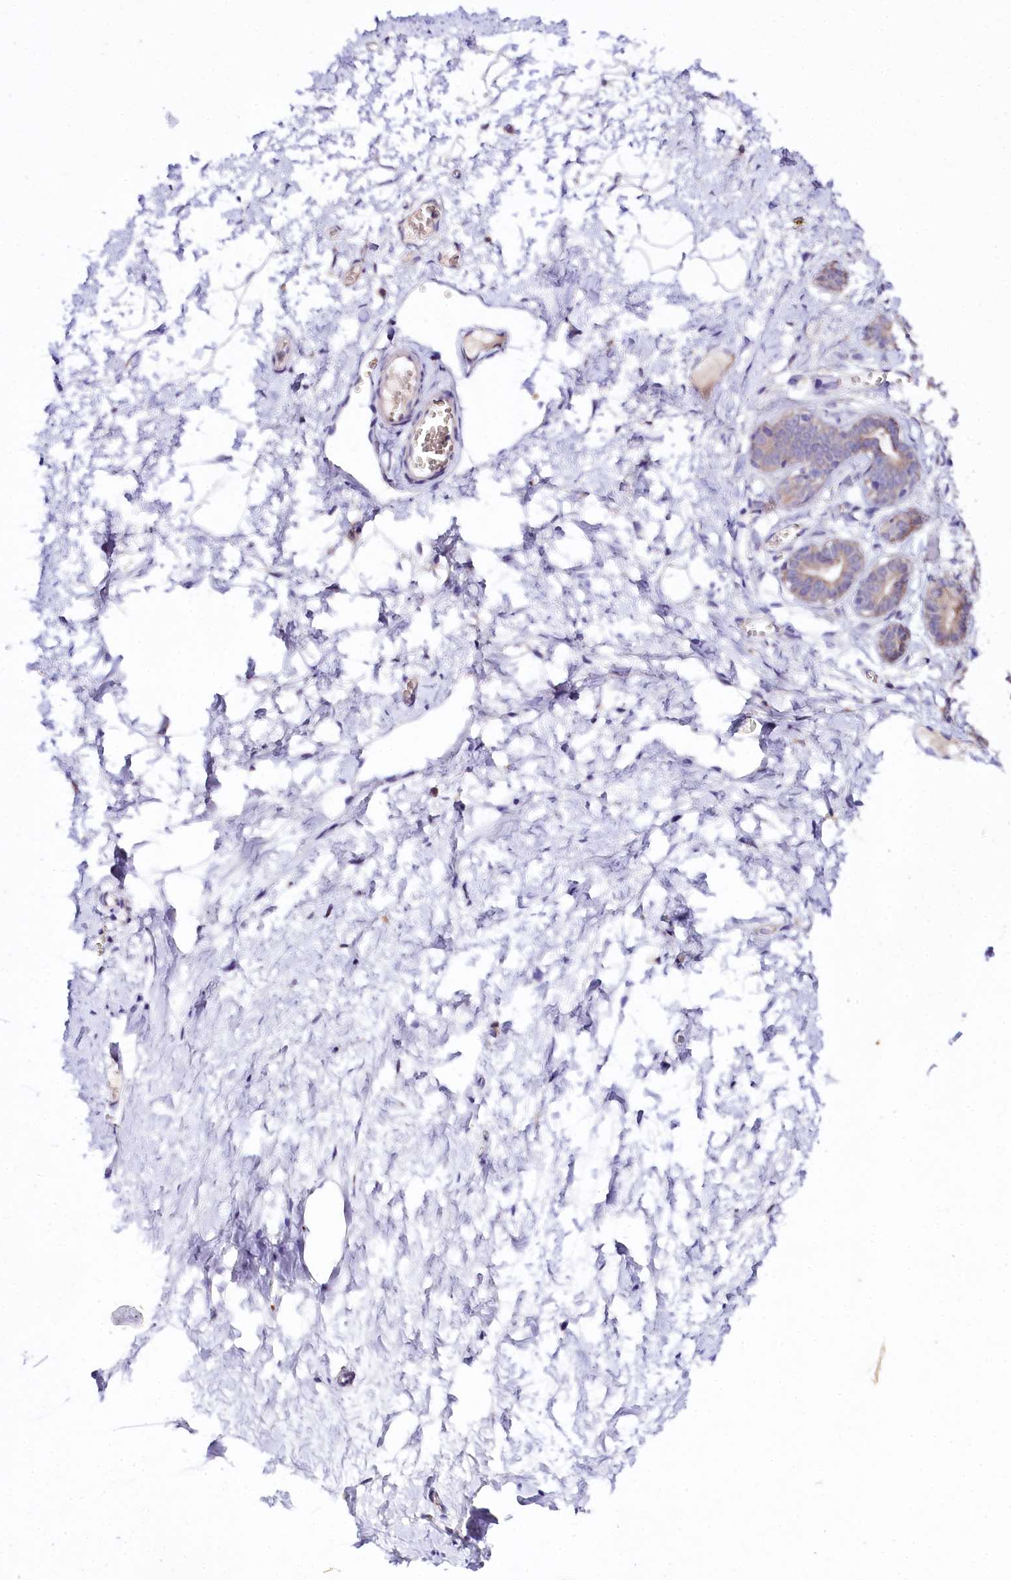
{"staining": {"intensity": "negative", "quantity": "none", "location": "none"}, "tissue": "breast", "cell_type": "Adipocytes", "image_type": "normal", "snomed": [{"axis": "morphology", "description": "Normal tissue, NOS"}, {"axis": "topography", "description": "Breast"}], "caption": "The photomicrograph demonstrates no staining of adipocytes in unremarkable breast.", "gene": "CEP295", "patient": {"sex": "female", "age": 27}}